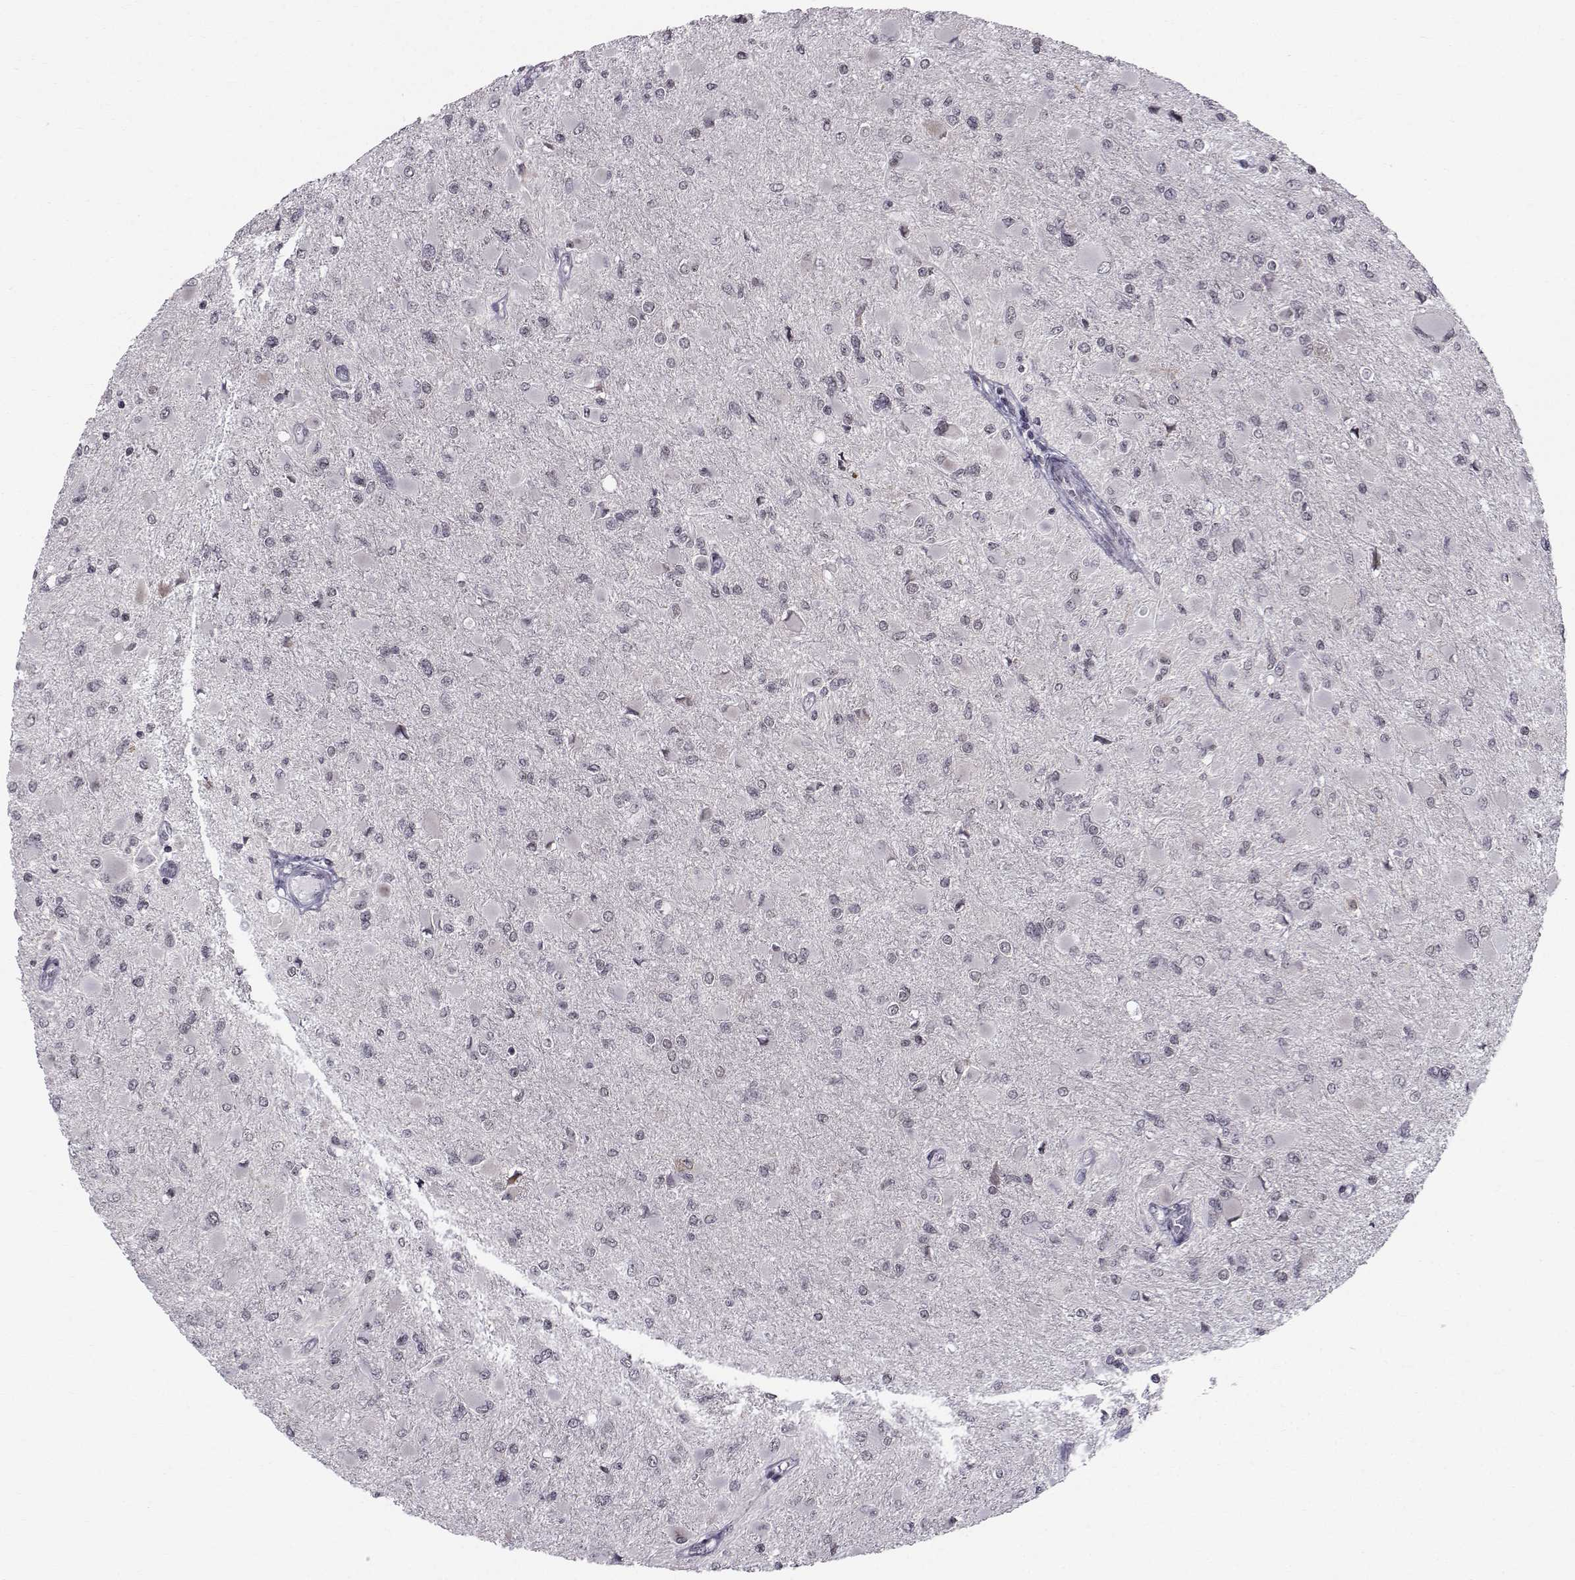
{"staining": {"intensity": "negative", "quantity": "none", "location": "none"}, "tissue": "glioma", "cell_type": "Tumor cells", "image_type": "cancer", "snomed": [{"axis": "morphology", "description": "Glioma, malignant, High grade"}, {"axis": "topography", "description": "Cerebral cortex"}], "caption": "Malignant glioma (high-grade) stained for a protein using immunohistochemistry reveals no staining tumor cells.", "gene": "MARCHF4", "patient": {"sex": "female", "age": 36}}